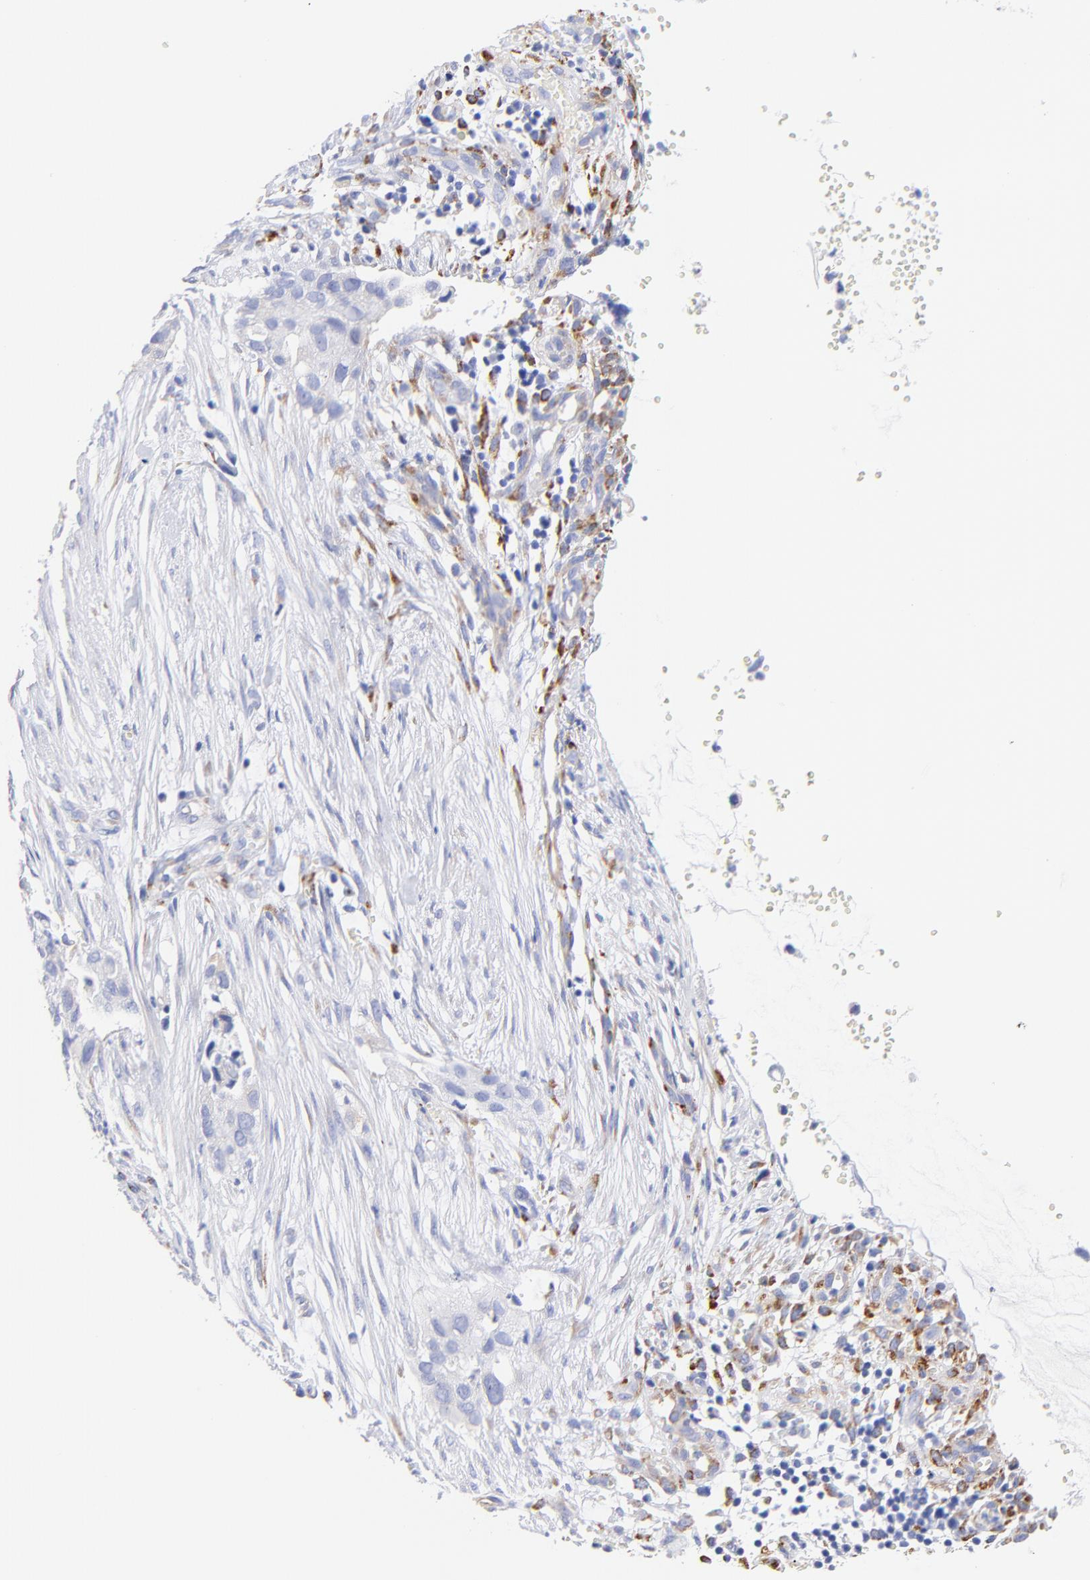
{"staining": {"intensity": "weak", "quantity": "<25%", "location": "cytoplasmic/membranous"}, "tissue": "cervical cancer", "cell_type": "Tumor cells", "image_type": "cancer", "snomed": [{"axis": "morphology", "description": "Normal tissue, NOS"}, {"axis": "morphology", "description": "Squamous cell carcinoma, NOS"}, {"axis": "topography", "description": "Cervix"}], "caption": "Tumor cells show no significant expression in squamous cell carcinoma (cervical).", "gene": "C1QTNF6", "patient": {"sex": "female", "age": 45}}